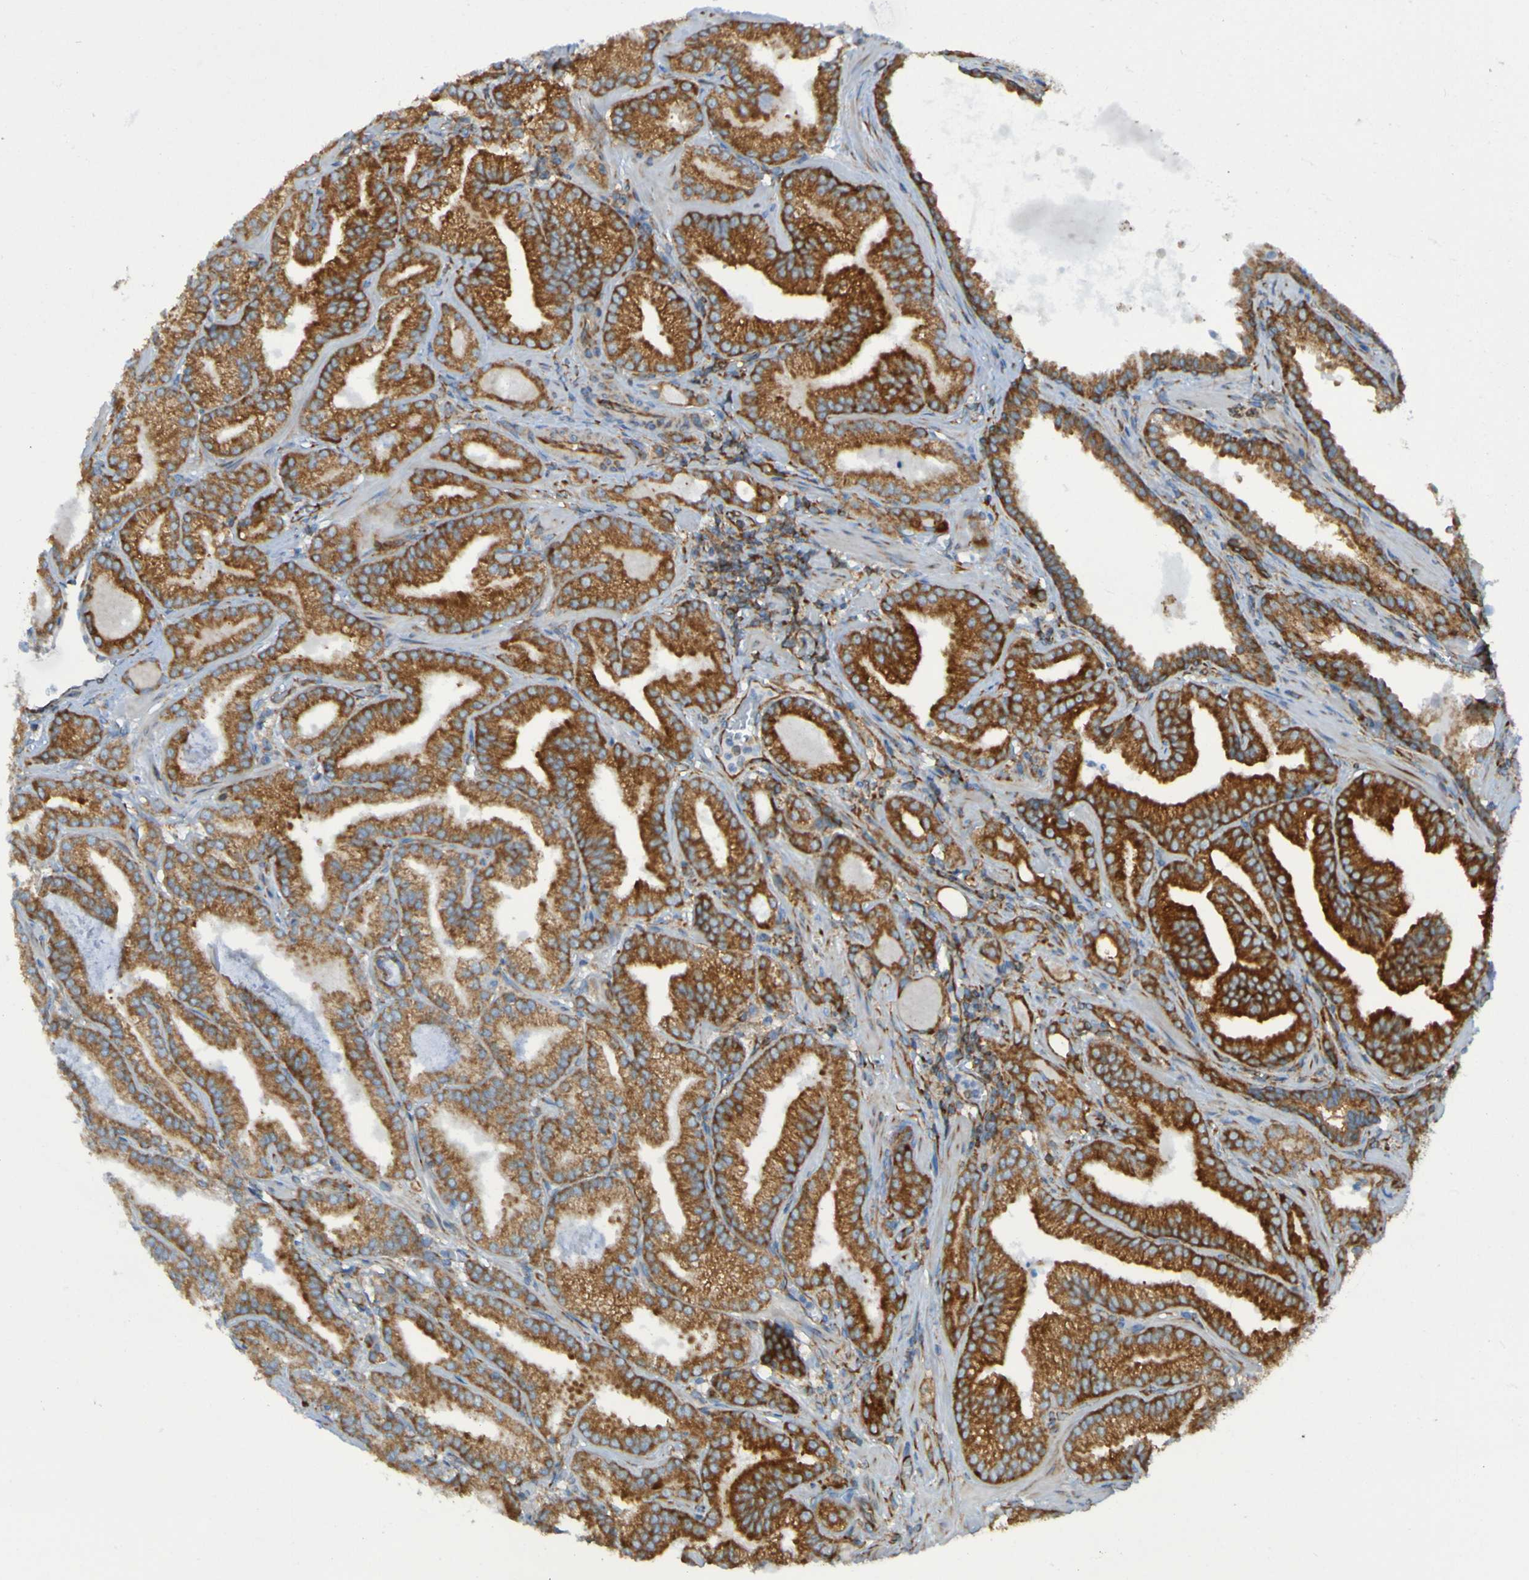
{"staining": {"intensity": "strong", "quantity": ">75%", "location": "cytoplasmic/membranous"}, "tissue": "prostate cancer", "cell_type": "Tumor cells", "image_type": "cancer", "snomed": [{"axis": "morphology", "description": "Adenocarcinoma, Low grade"}, {"axis": "topography", "description": "Prostate"}], "caption": "A brown stain shows strong cytoplasmic/membranous positivity of a protein in prostate cancer tumor cells.", "gene": "RPL10", "patient": {"sex": "male", "age": 59}}